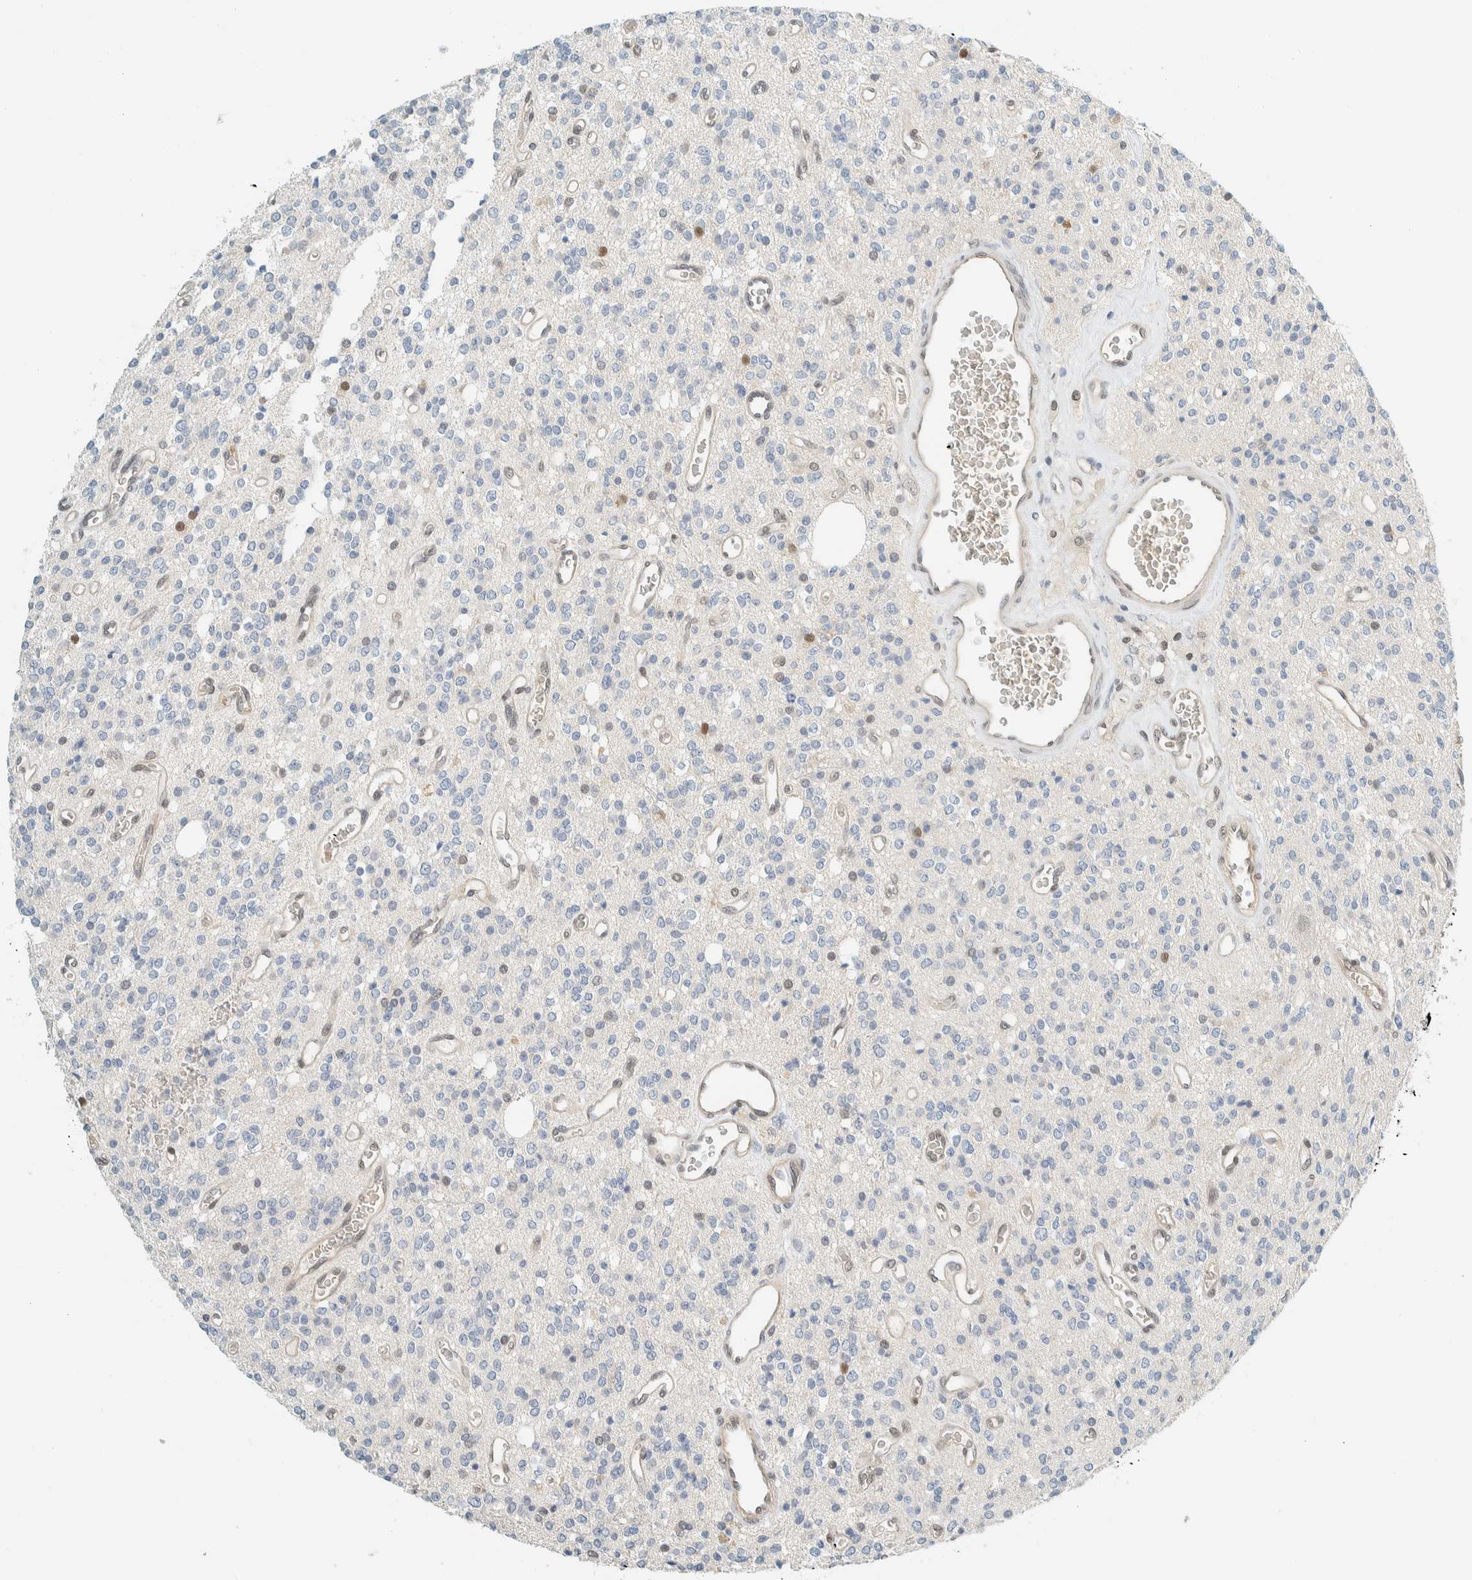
{"staining": {"intensity": "negative", "quantity": "none", "location": "none"}, "tissue": "glioma", "cell_type": "Tumor cells", "image_type": "cancer", "snomed": [{"axis": "morphology", "description": "Glioma, malignant, High grade"}, {"axis": "topography", "description": "Brain"}], "caption": "Micrograph shows no protein staining in tumor cells of high-grade glioma (malignant) tissue.", "gene": "TSTD2", "patient": {"sex": "male", "age": 34}}